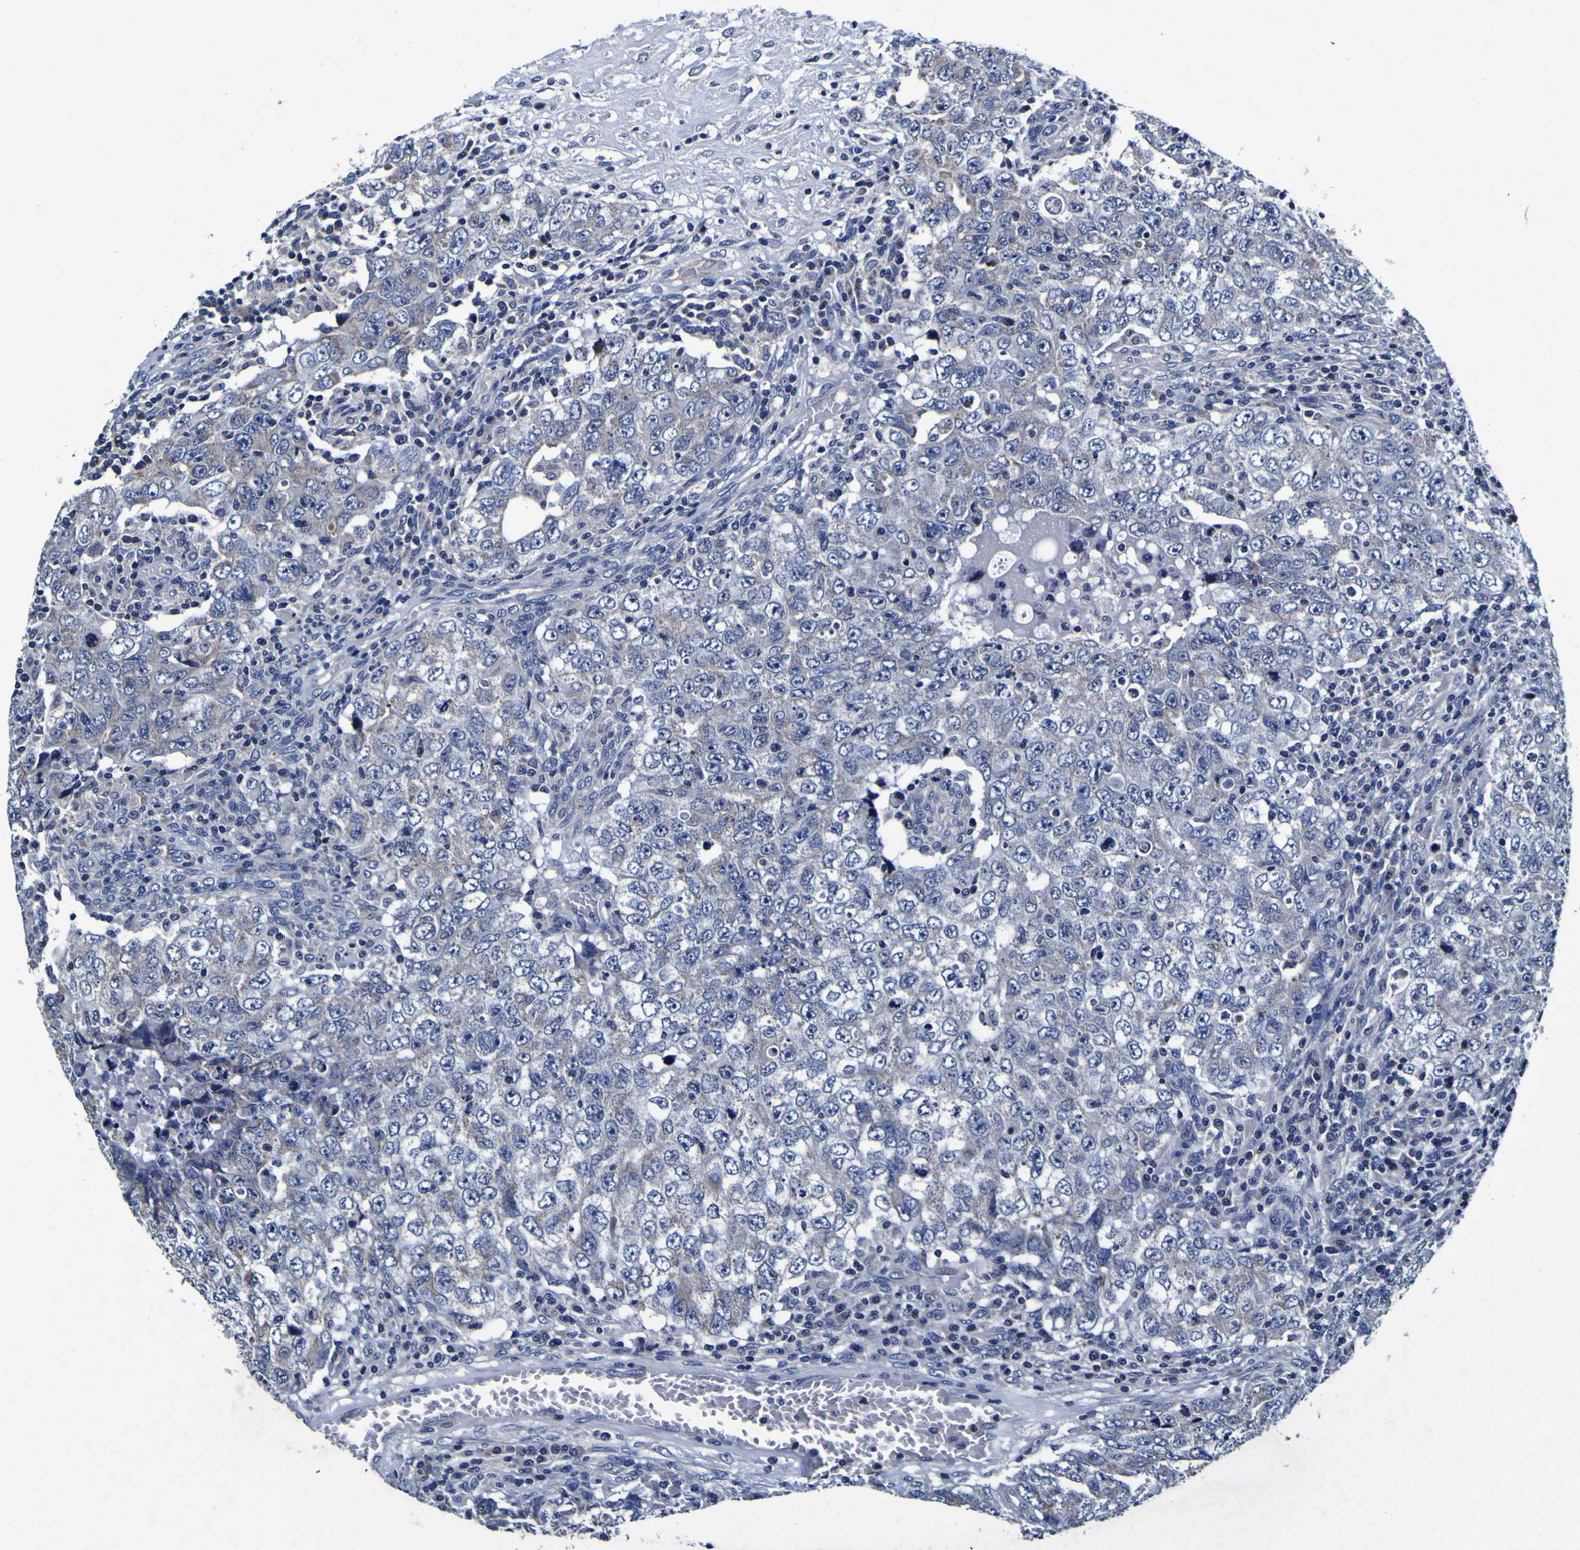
{"staining": {"intensity": "negative", "quantity": "none", "location": "none"}, "tissue": "testis cancer", "cell_type": "Tumor cells", "image_type": "cancer", "snomed": [{"axis": "morphology", "description": "Carcinoma, Embryonal, NOS"}, {"axis": "topography", "description": "Testis"}], "caption": "The immunohistochemistry (IHC) histopathology image has no significant expression in tumor cells of testis cancer (embryonal carcinoma) tissue. The staining is performed using DAB (3,3'-diaminobenzidine) brown chromogen with nuclei counter-stained in using hematoxylin.", "gene": "PANK4", "patient": {"sex": "male", "age": 26}}